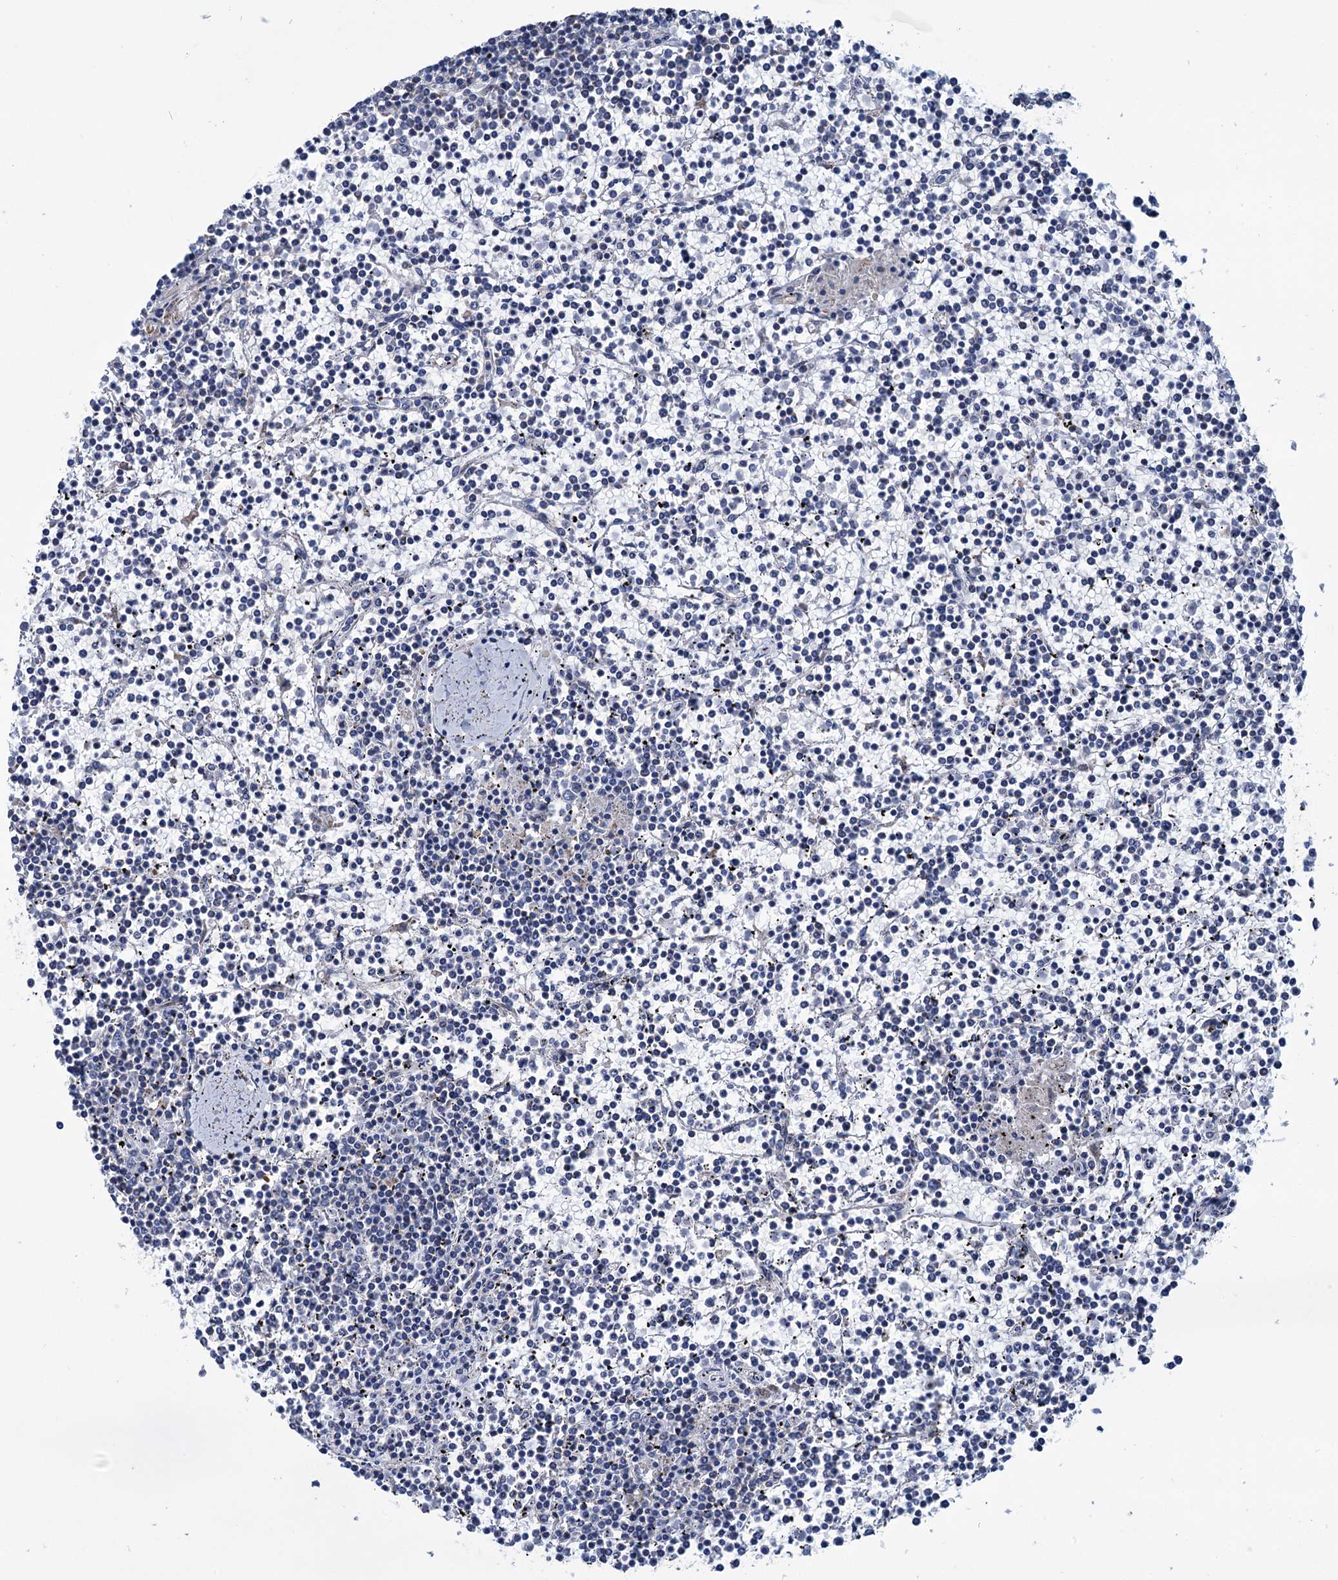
{"staining": {"intensity": "negative", "quantity": "none", "location": "none"}, "tissue": "lymphoma", "cell_type": "Tumor cells", "image_type": "cancer", "snomed": [{"axis": "morphology", "description": "Malignant lymphoma, non-Hodgkin's type, Low grade"}, {"axis": "topography", "description": "Spleen"}], "caption": "Tumor cells are negative for protein expression in human lymphoma.", "gene": "EYA4", "patient": {"sex": "female", "age": 19}}